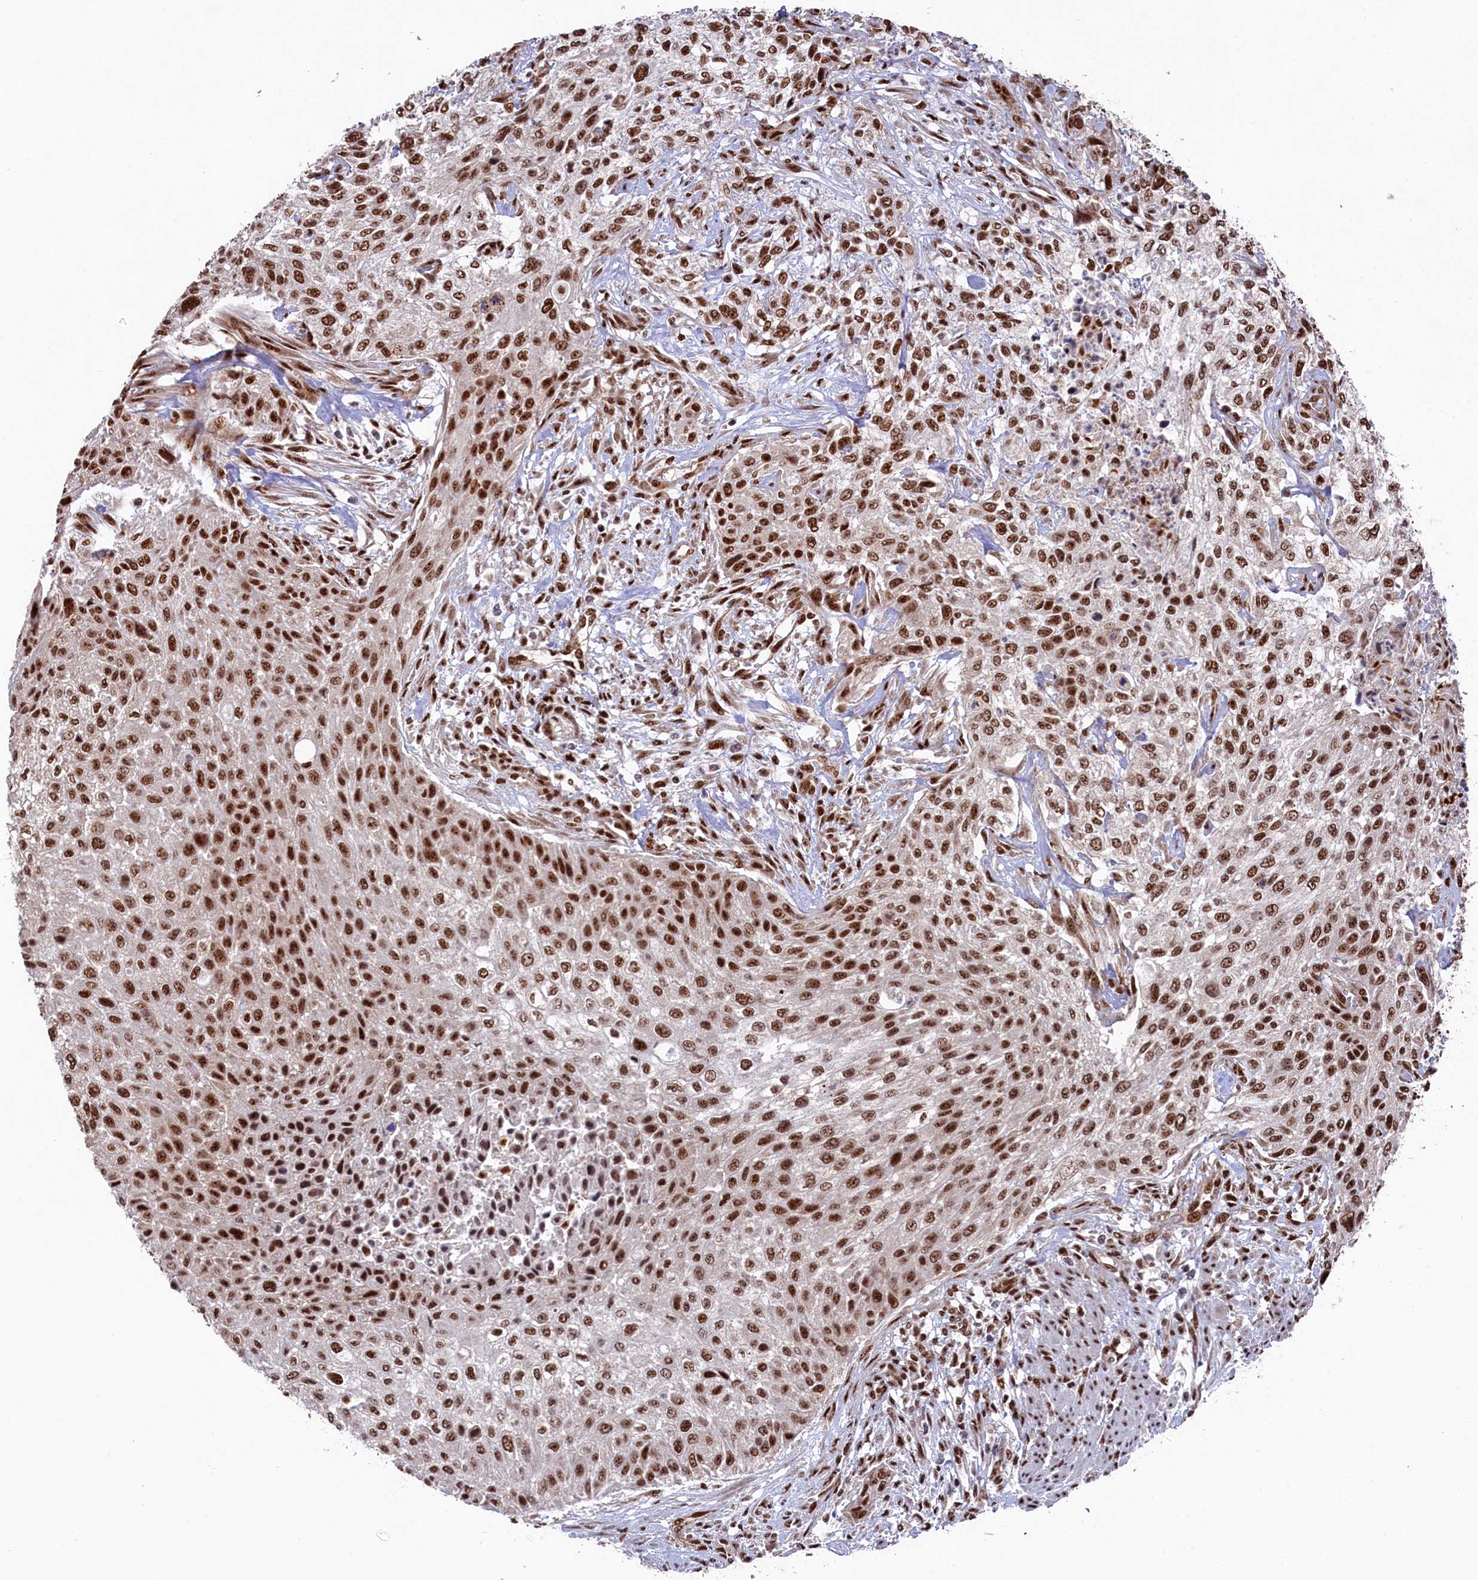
{"staining": {"intensity": "strong", "quantity": ">75%", "location": "nuclear"}, "tissue": "urothelial cancer", "cell_type": "Tumor cells", "image_type": "cancer", "snomed": [{"axis": "morphology", "description": "Normal tissue, NOS"}, {"axis": "morphology", "description": "Urothelial carcinoma, NOS"}, {"axis": "topography", "description": "Urinary bladder"}, {"axis": "topography", "description": "Peripheral nerve tissue"}], "caption": "Protein expression analysis of human urothelial cancer reveals strong nuclear expression in about >75% of tumor cells.", "gene": "PRPF31", "patient": {"sex": "male", "age": 35}}